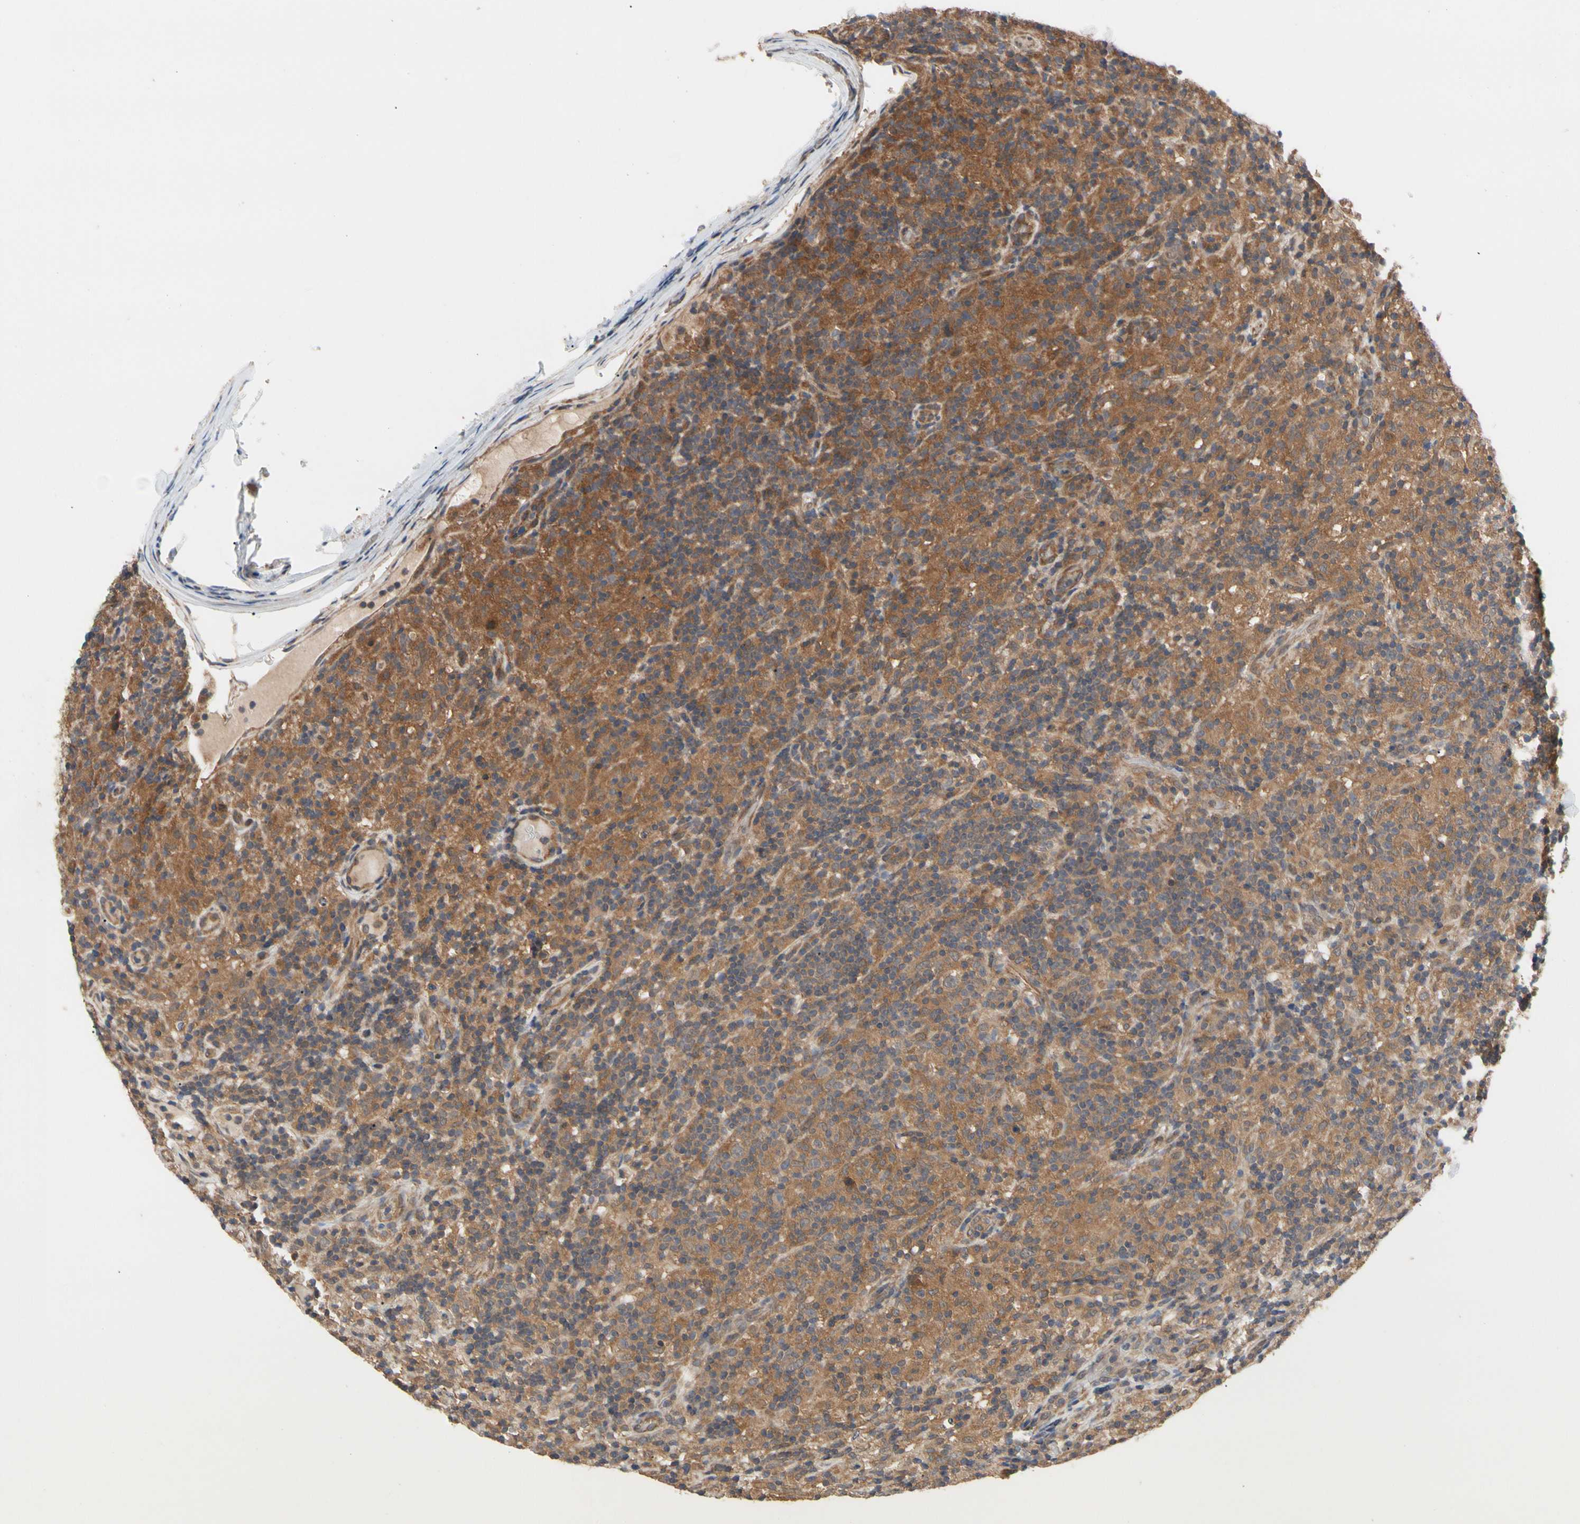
{"staining": {"intensity": "moderate", "quantity": ">75%", "location": "cytoplasmic/membranous"}, "tissue": "lymphoma", "cell_type": "Tumor cells", "image_type": "cancer", "snomed": [{"axis": "morphology", "description": "Hodgkin's disease, NOS"}, {"axis": "topography", "description": "Lymph node"}], "caption": "Protein expression analysis of Hodgkin's disease demonstrates moderate cytoplasmic/membranous staining in about >75% of tumor cells. (DAB IHC with brightfield microscopy, high magnification).", "gene": "DPP8", "patient": {"sex": "male", "age": 70}}